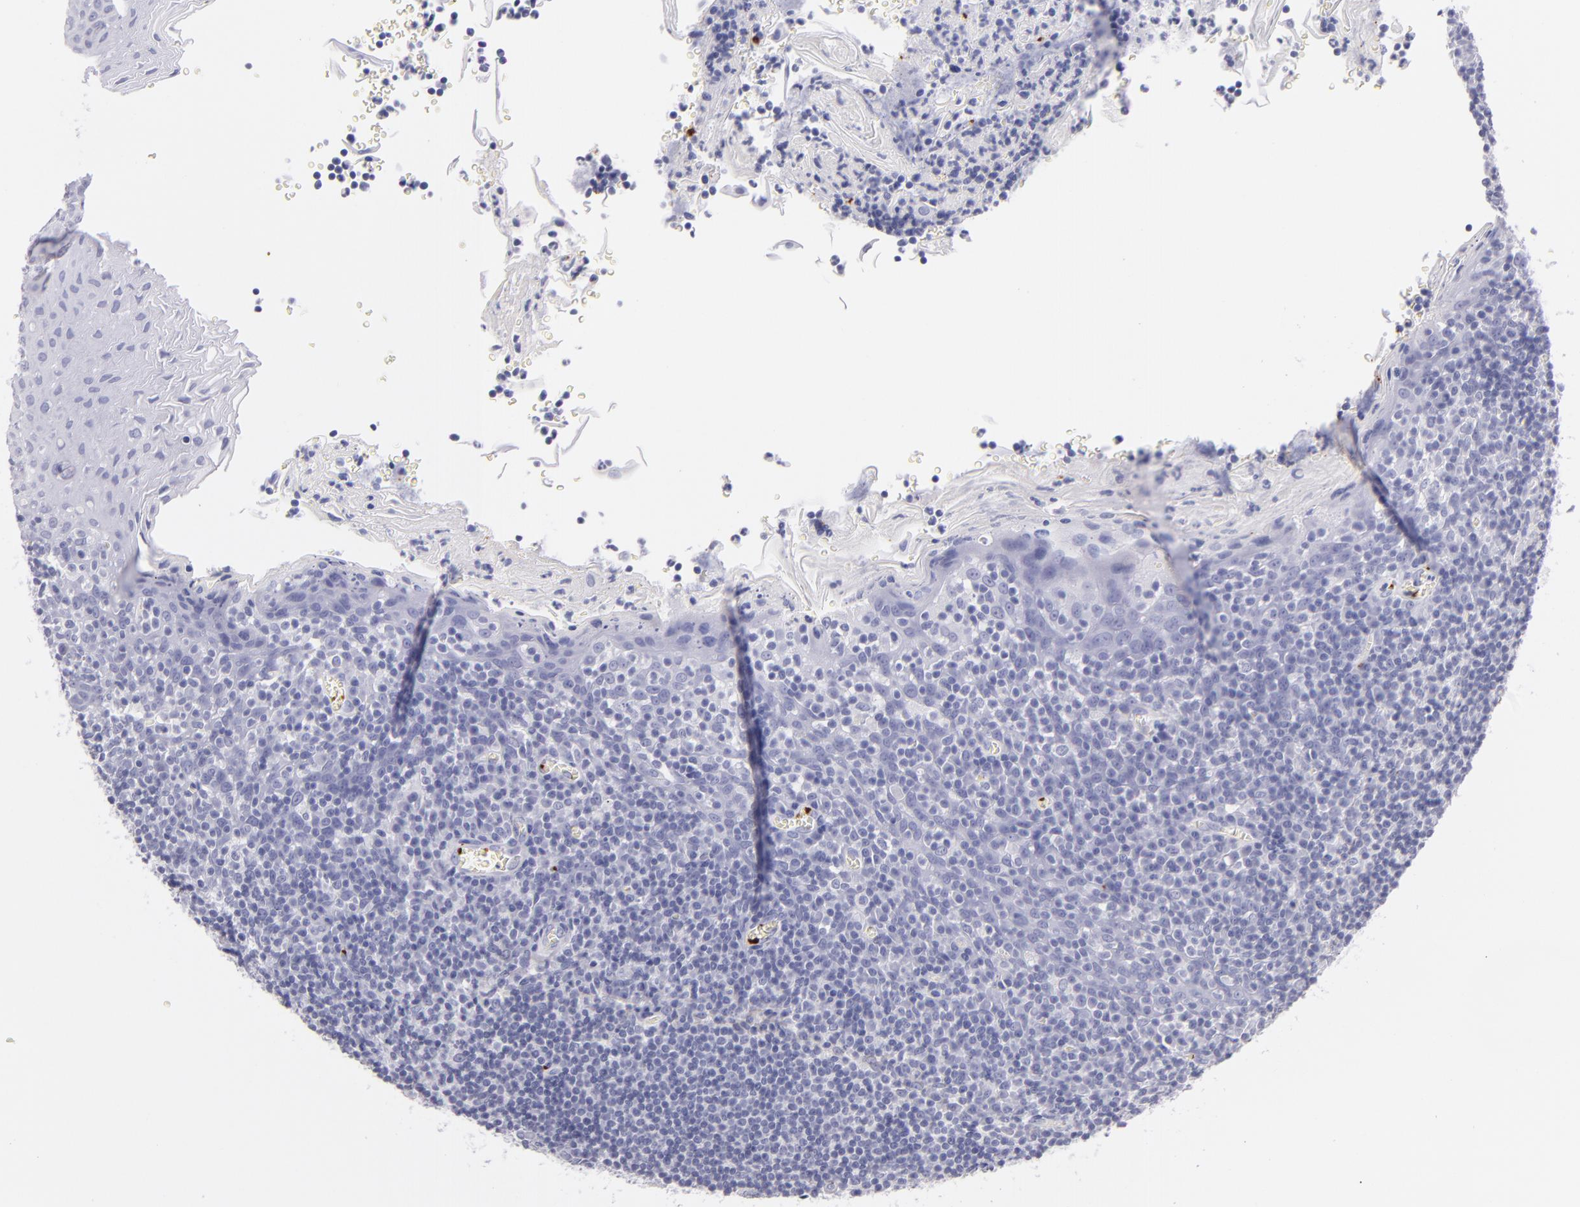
{"staining": {"intensity": "negative", "quantity": "none", "location": "none"}, "tissue": "oral mucosa", "cell_type": "Squamous epithelial cells", "image_type": "normal", "snomed": [{"axis": "morphology", "description": "Normal tissue, NOS"}, {"axis": "topography", "description": "Oral tissue"}], "caption": "This micrograph is of unremarkable oral mucosa stained with immunohistochemistry to label a protein in brown with the nuclei are counter-stained blue. There is no expression in squamous epithelial cells.", "gene": "GP1BA", "patient": {"sex": "male", "age": 20}}